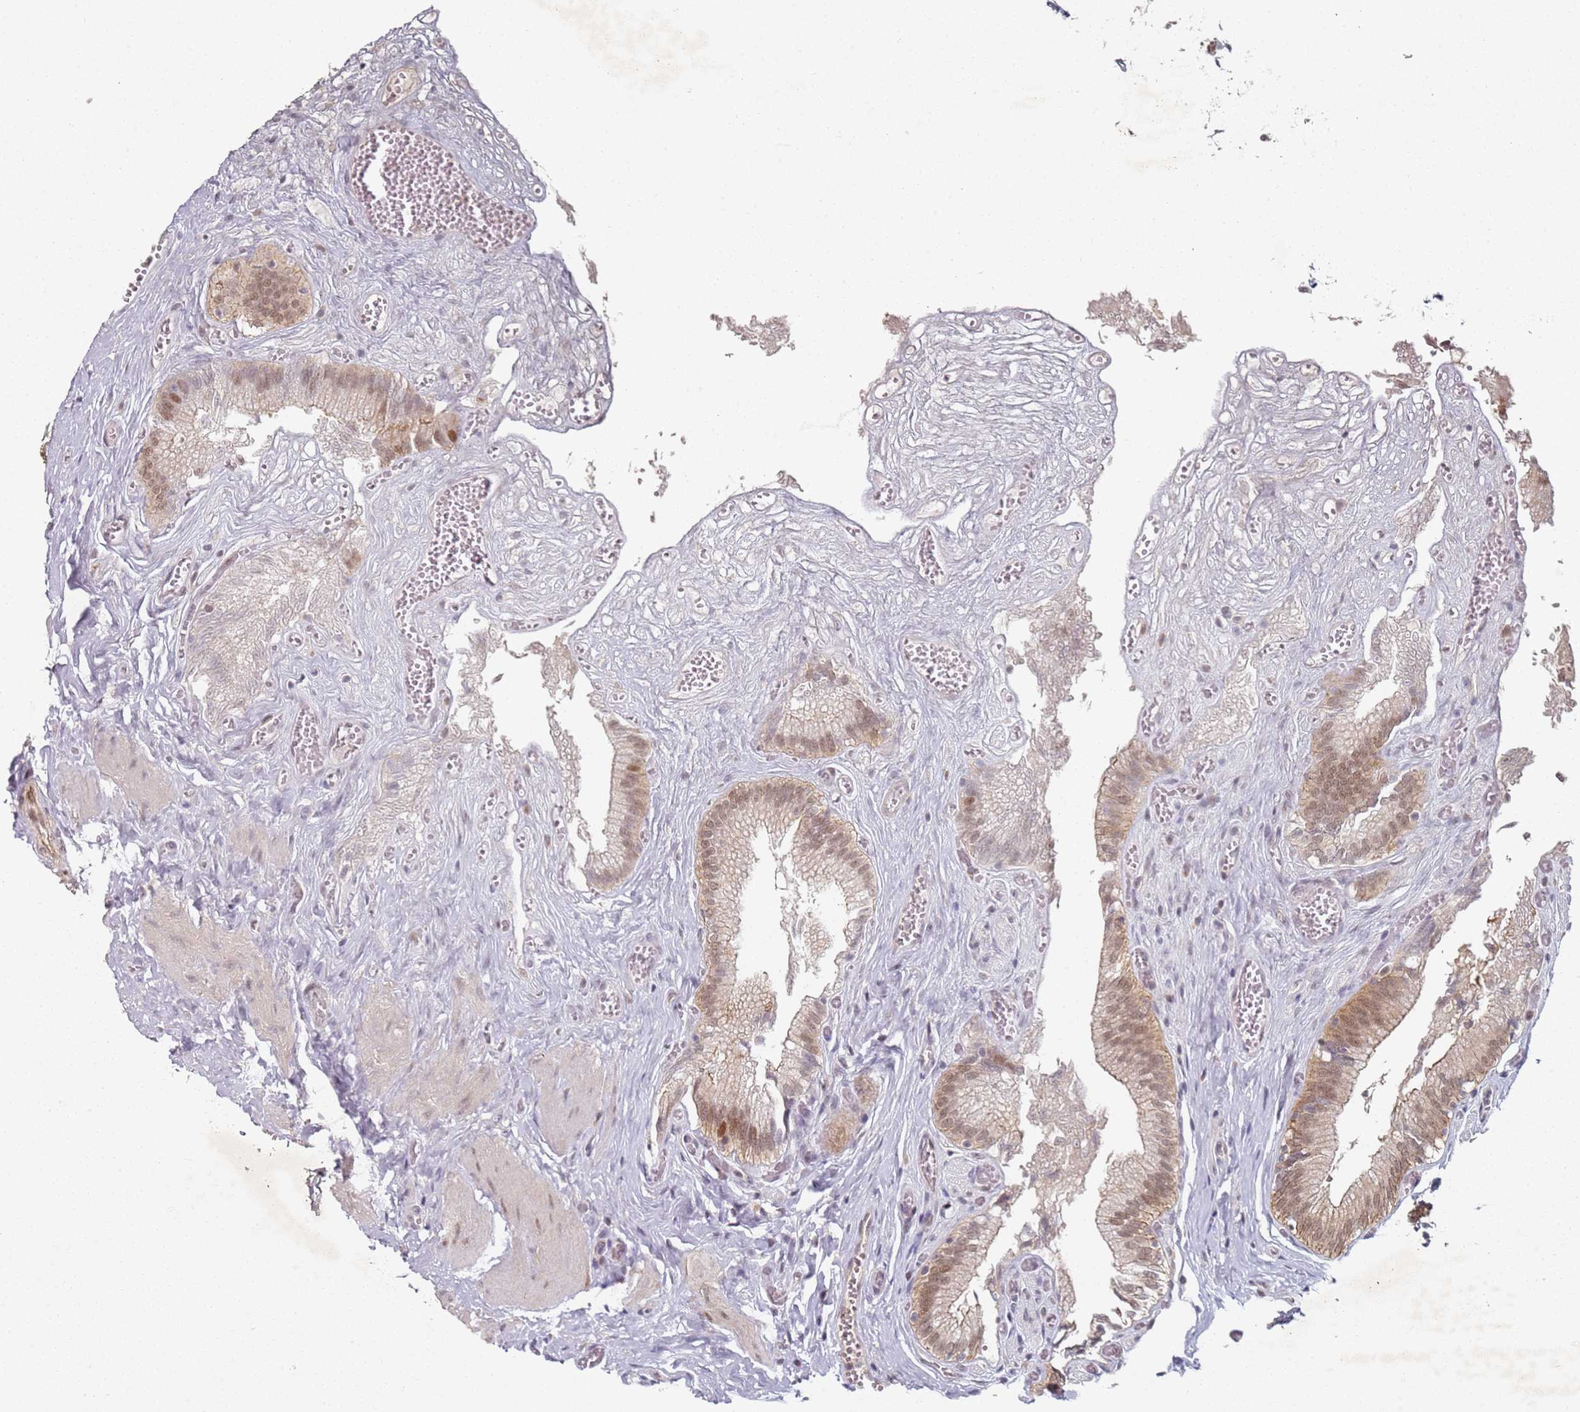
{"staining": {"intensity": "moderate", "quantity": ">75%", "location": "cytoplasmic/membranous,nuclear"}, "tissue": "gallbladder", "cell_type": "Glandular cells", "image_type": "normal", "snomed": [{"axis": "morphology", "description": "Normal tissue, NOS"}, {"axis": "topography", "description": "Gallbladder"}, {"axis": "topography", "description": "Peripheral nerve tissue"}], "caption": "Immunohistochemical staining of normal gallbladder shows moderate cytoplasmic/membranous,nuclear protein positivity in approximately >75% of glandular cells.", "gene": "ATF6B", "patient": {"sex": "male", "age": 17}}